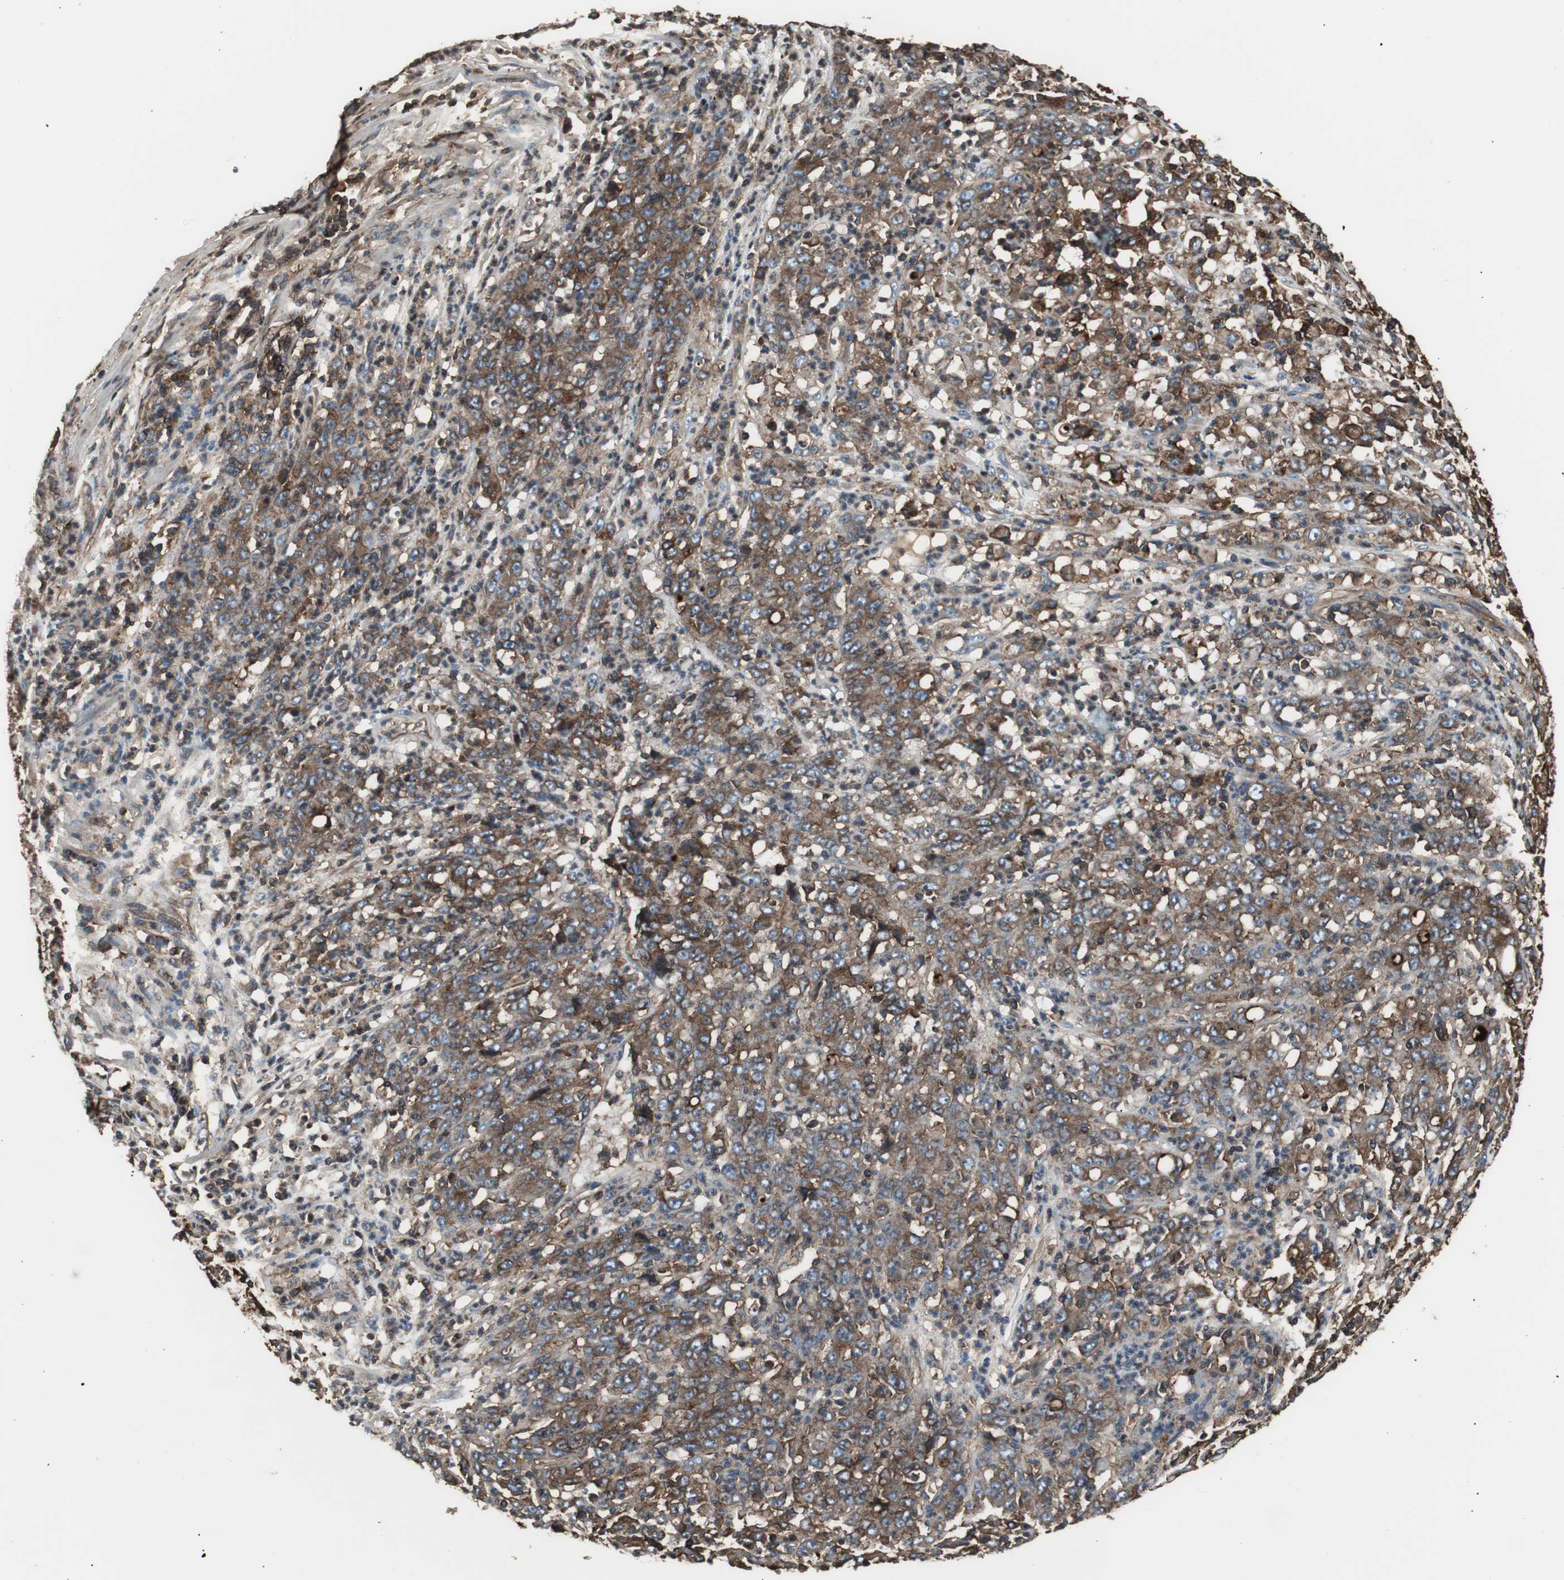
{"staining": {"intensity": "strong", "quantity": ">75%", "location": "cytoplasmic/membranous"}, "tissue": "stomach cancer", "cell_type": "Tumor cells", "image_type": "cancer", "snomed": [{"axis": "morphology", "description": "Adenocarcinoma, NOS"}, {"axis": "topography", "description": "Stomach, lower"}], "caption": "Immunohistochemistry image of stomach cancer stained for a protein (brown), which reveals high levels of strong cytoplasmic/membranous expression in about >75% of tumor cells.", "gene": "B2M", "patient": {"sex": "female", "age": 71}}